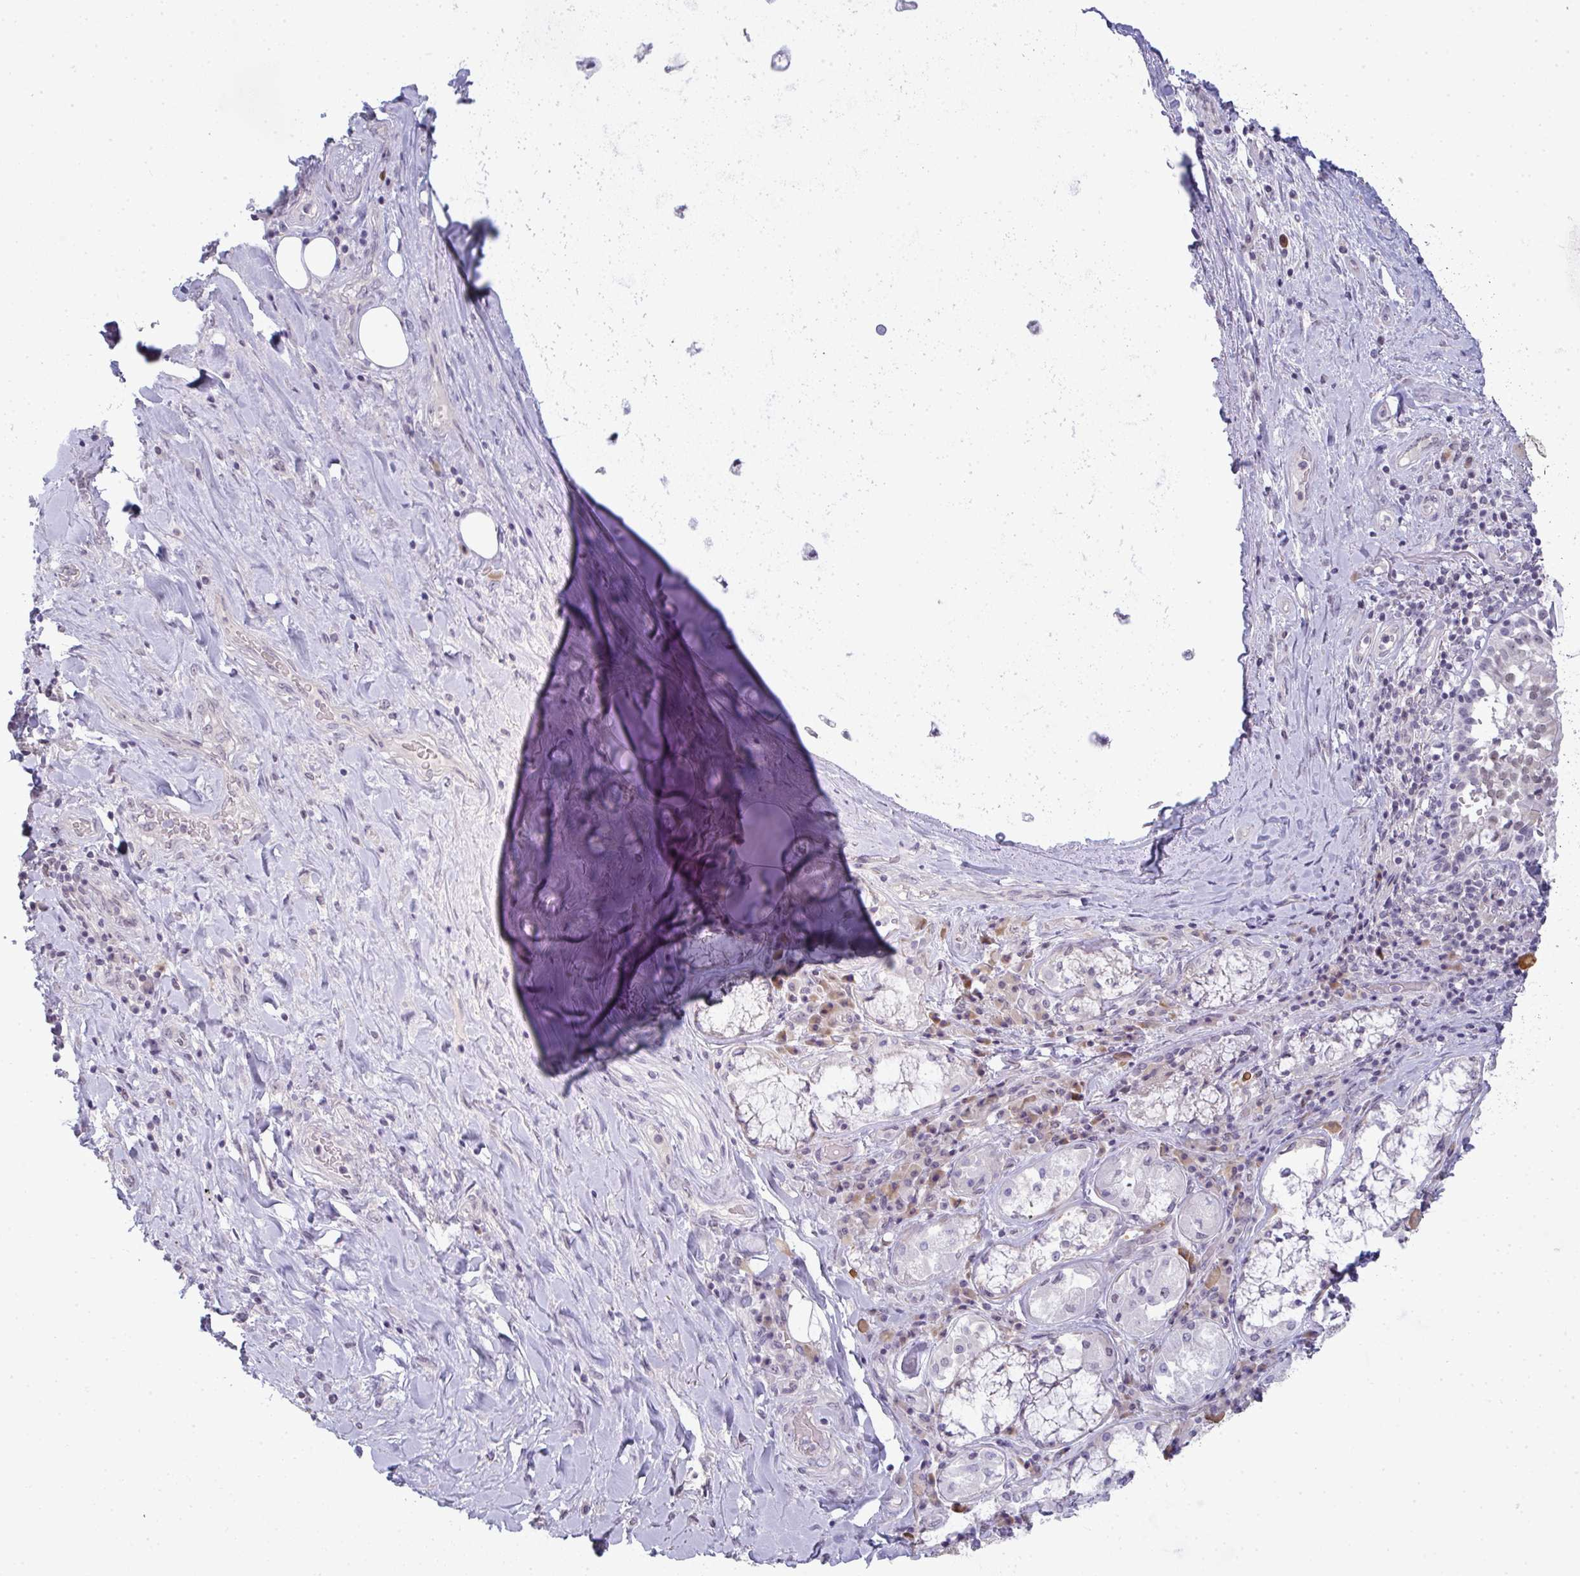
{"staining": {"intensity": "negative", "quantity": "none", "location": "none"}, "tissue": "adipose tissue", "cell_type": "Adipocytes", "image_type": "normal", "snomed": [{"axis": "morphology", "description": "Normal tissue, NOS"}, {"axis": "topography", "description": "Cartilage tissue"}, {"axis": "topography", "description": "Bronchus"}], "caption": "A high-resolution image shows immunohistochemistry (IHC) staining of normal adipose tissue, which demonstrates no significant positivity in adipocytes.", "gene": "TEX33", "patient": {"sex": "male", "age": 64}}